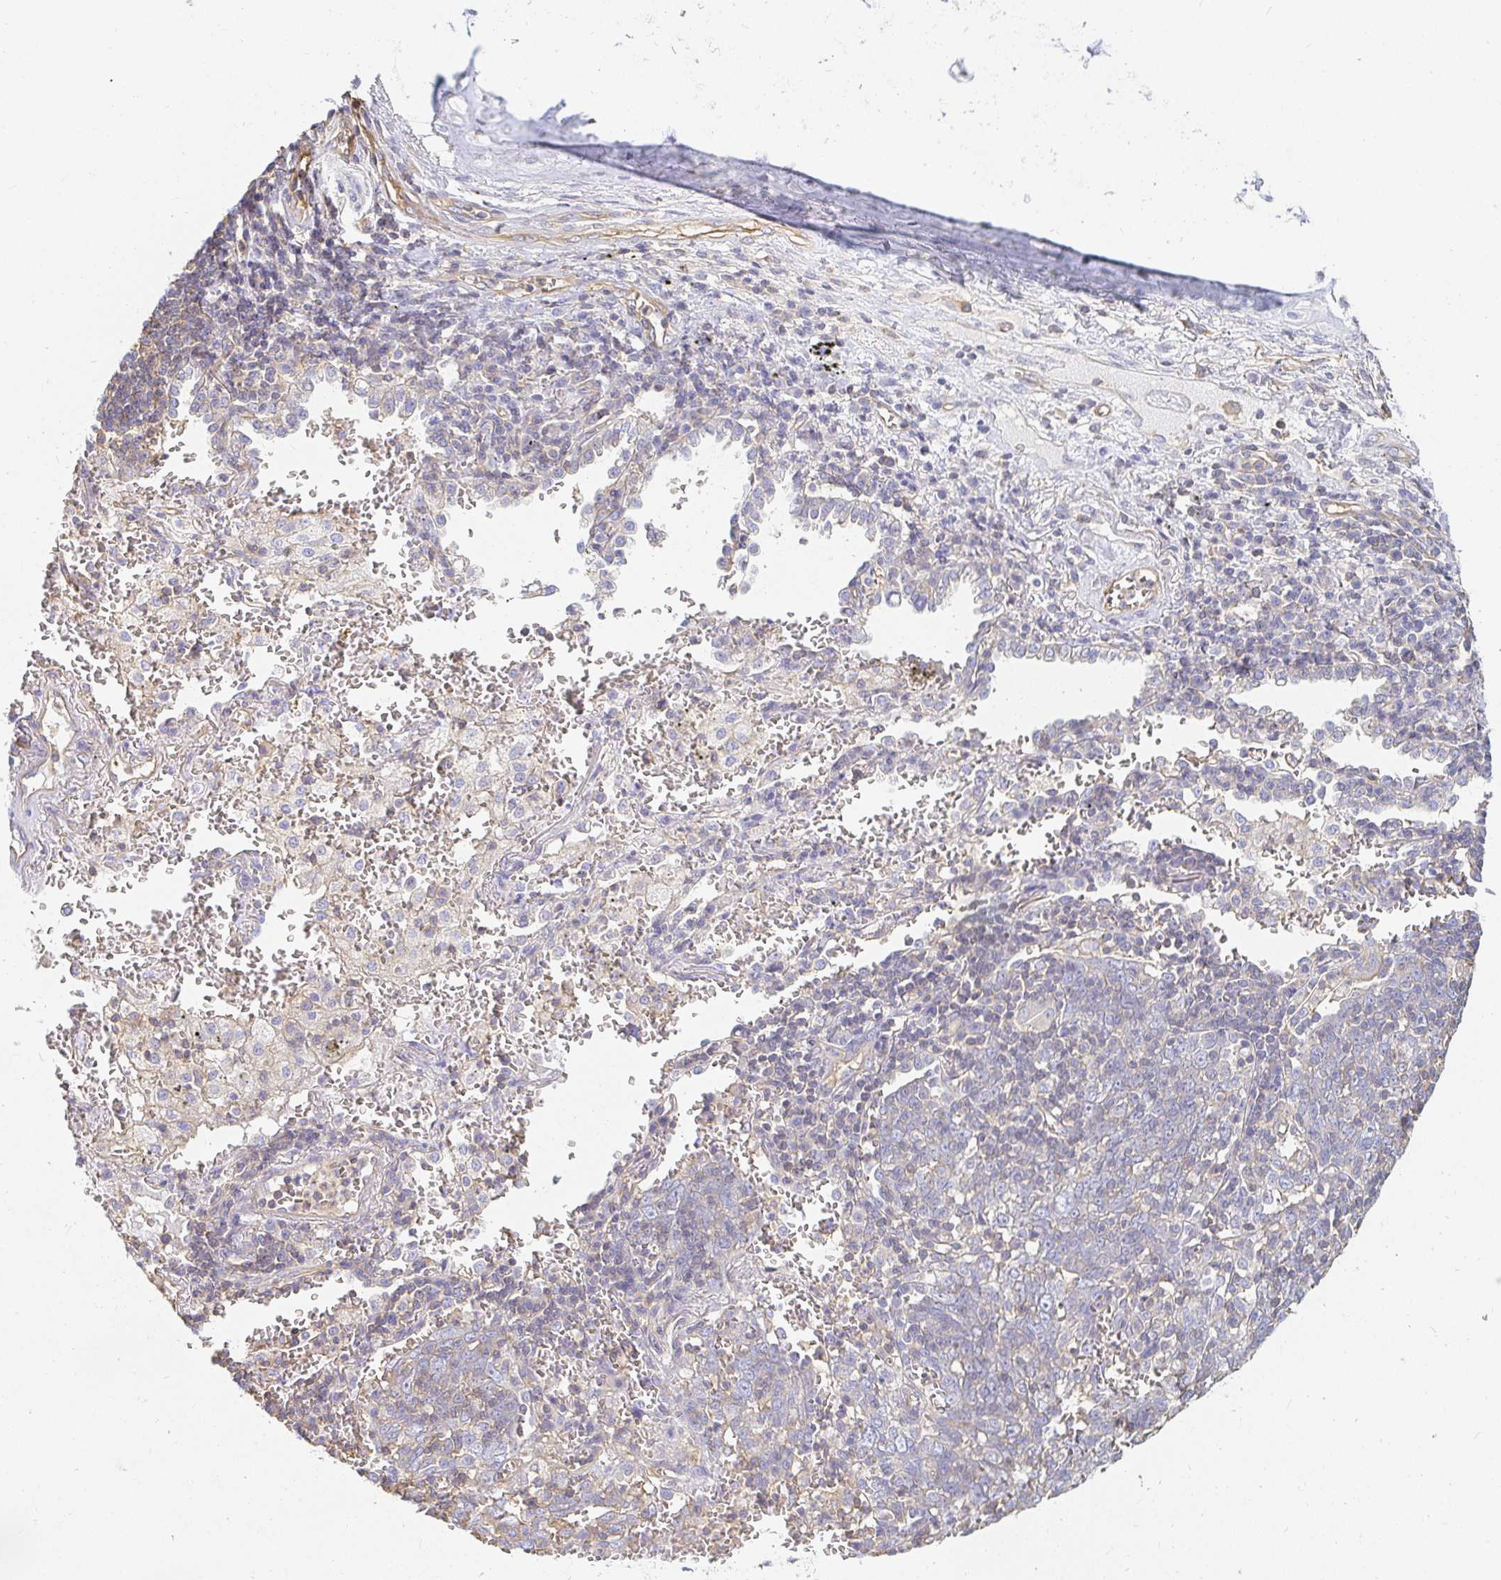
{"staining": {"intensity": "negative", "quantity": "none", "location": "none"}, "tissue": "lung cancer", "cell_type": "Tumor cells", "image_type": "cancer", "snomed": [{"axis": "morphology", "description": "Squamous cell carcinoma, NOS"}, {"axis": "topography", "description": "Lung"}], "caption": "This is an immunohistochemistry histopathology image of lung squamous cell carcinoma. There is no expression in tumor cells.", "gene": "TSPAN19", "patient": {"sex": "female", "age": 72}}